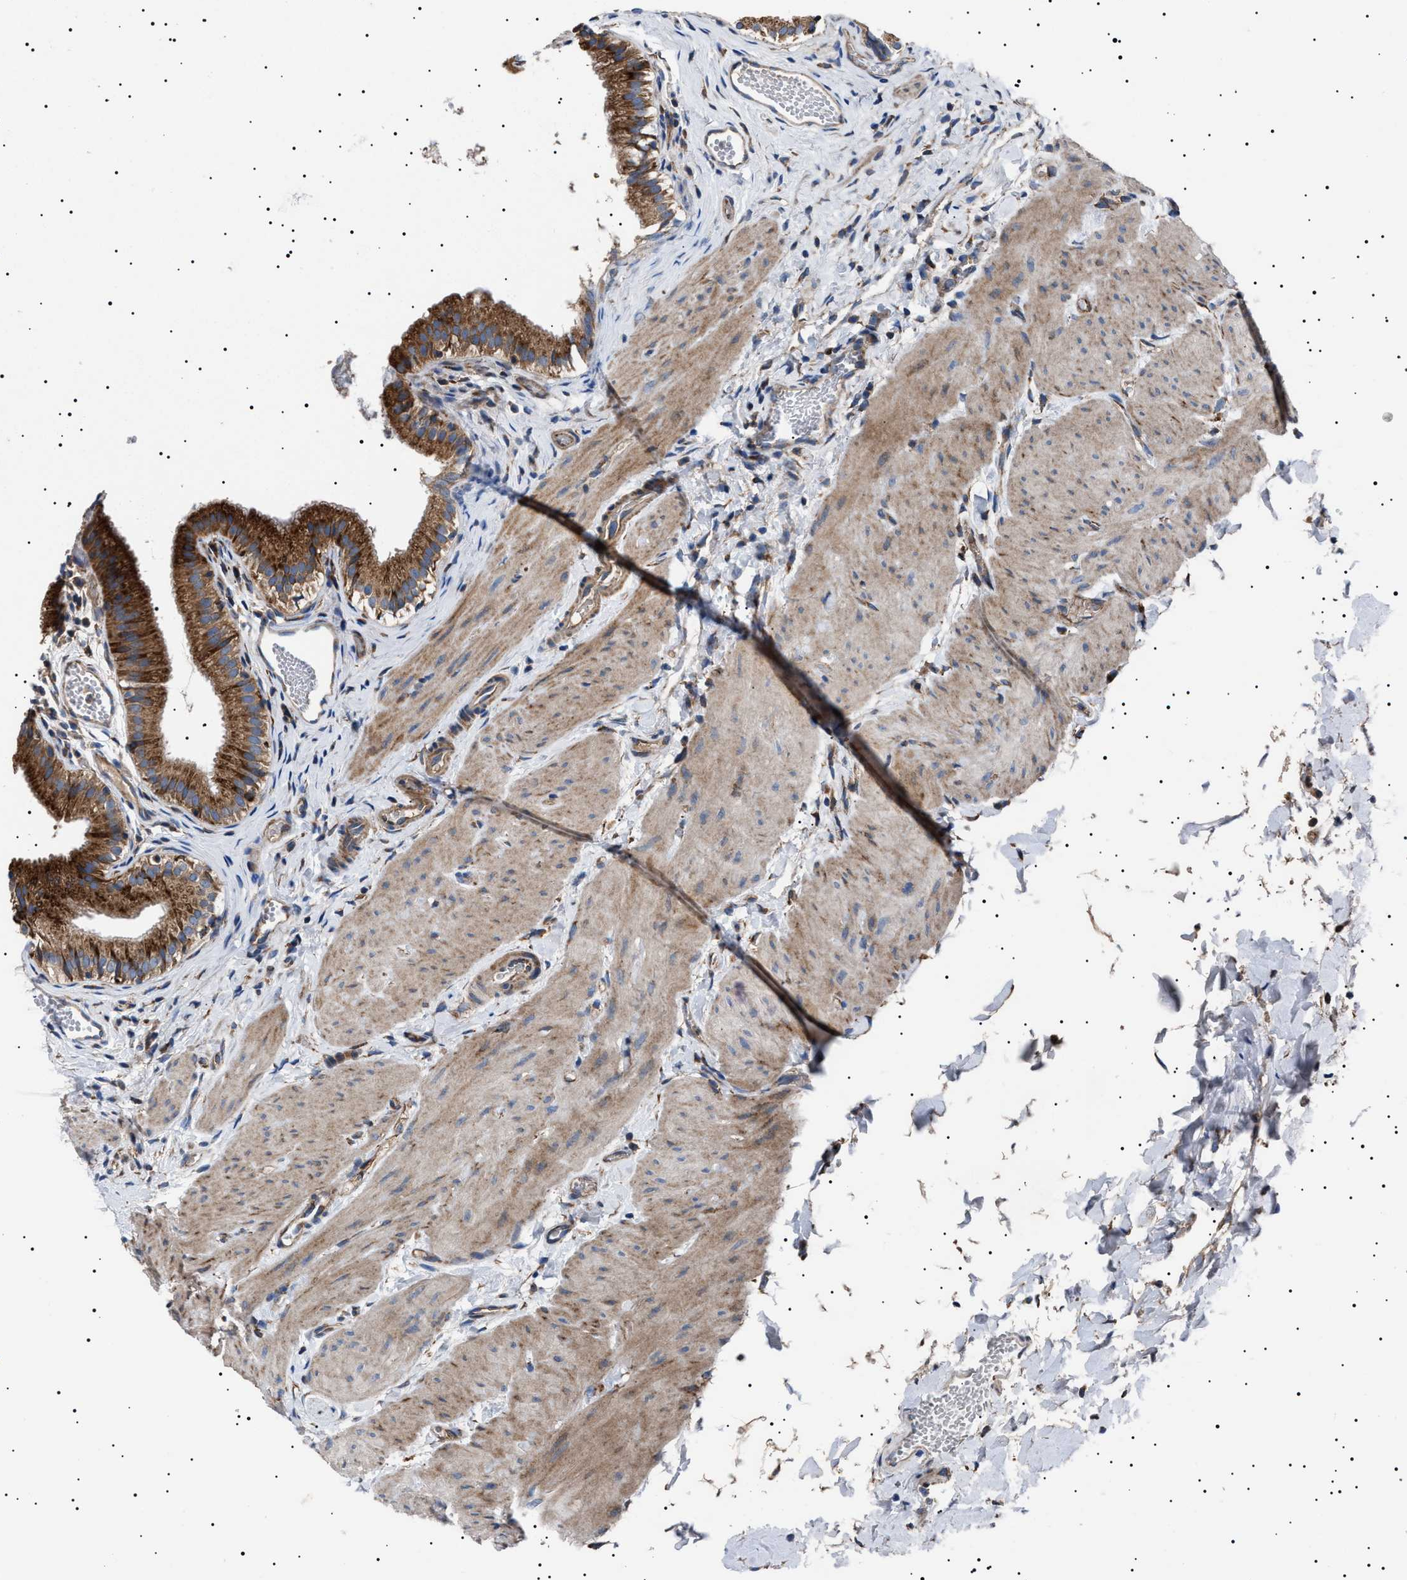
{"staining": {"intensity": "strong", "quantity": ">75%", "location": "cytoplasmic/membranous"}, "tissue": "gallbladder", "cell_type": "Glandular cells", "image_type": "normal", "snomed": [{"axis": "morphology", "description": "Normal tissue, NOS"}, {"axis": "topography", "description": "Gallbladder"}], "caption": "A brown stain labels strong cytoplasmic/membranous staining of a protein in glandular cells of benign gallbladder. The protein of interest is shown in brown color, while the nuclei are stained blue.", "gene": "TOP1MT", "patient": {"sex": "female", "age": 26}}